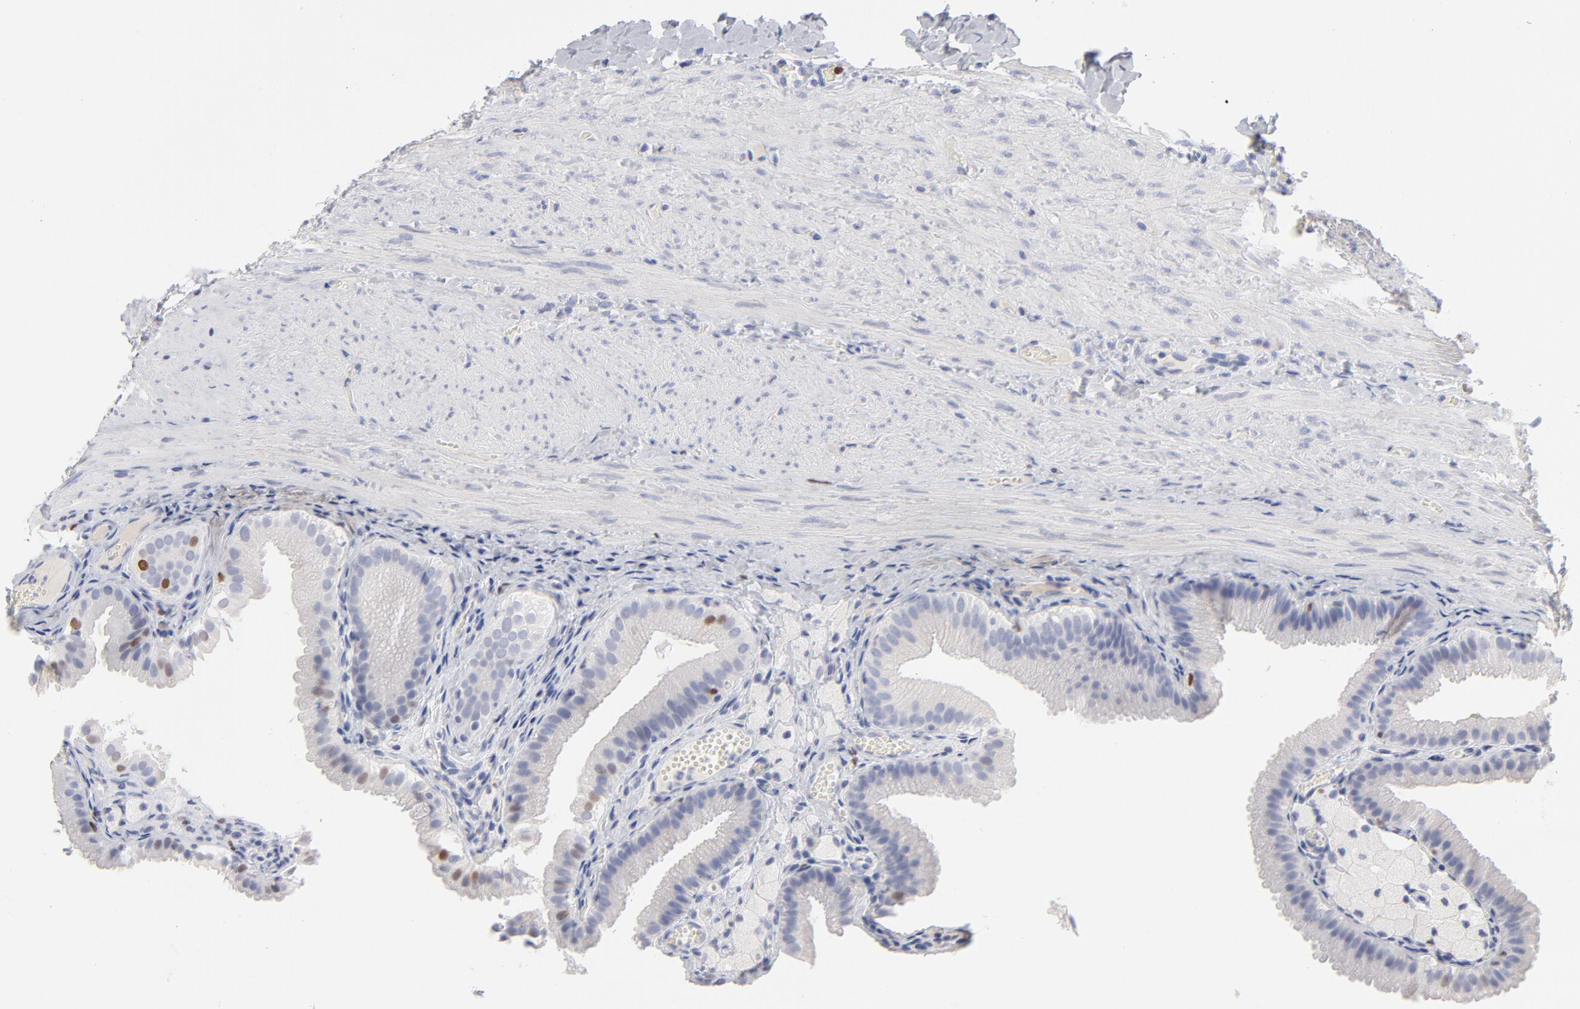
{"staining": {"intensity": "strong", "quantity": "<25%", "location": "nuclear"}, "tissue": "gallbladder", "cell_type": "Glandular cells", "image_type": "normal", "snomed": [{"axis": "morphology", "description": "Normal tissue, NOS"}, {"axis": "topography", "description": "Gallbladder"}], "caption": "Glandular cells reveal medium levels of strong nuclear positivity in approximately <25% of cells in benign gallbladder.", "gene": "MCM7", "patient": {"sex": "female", "age": 24}}